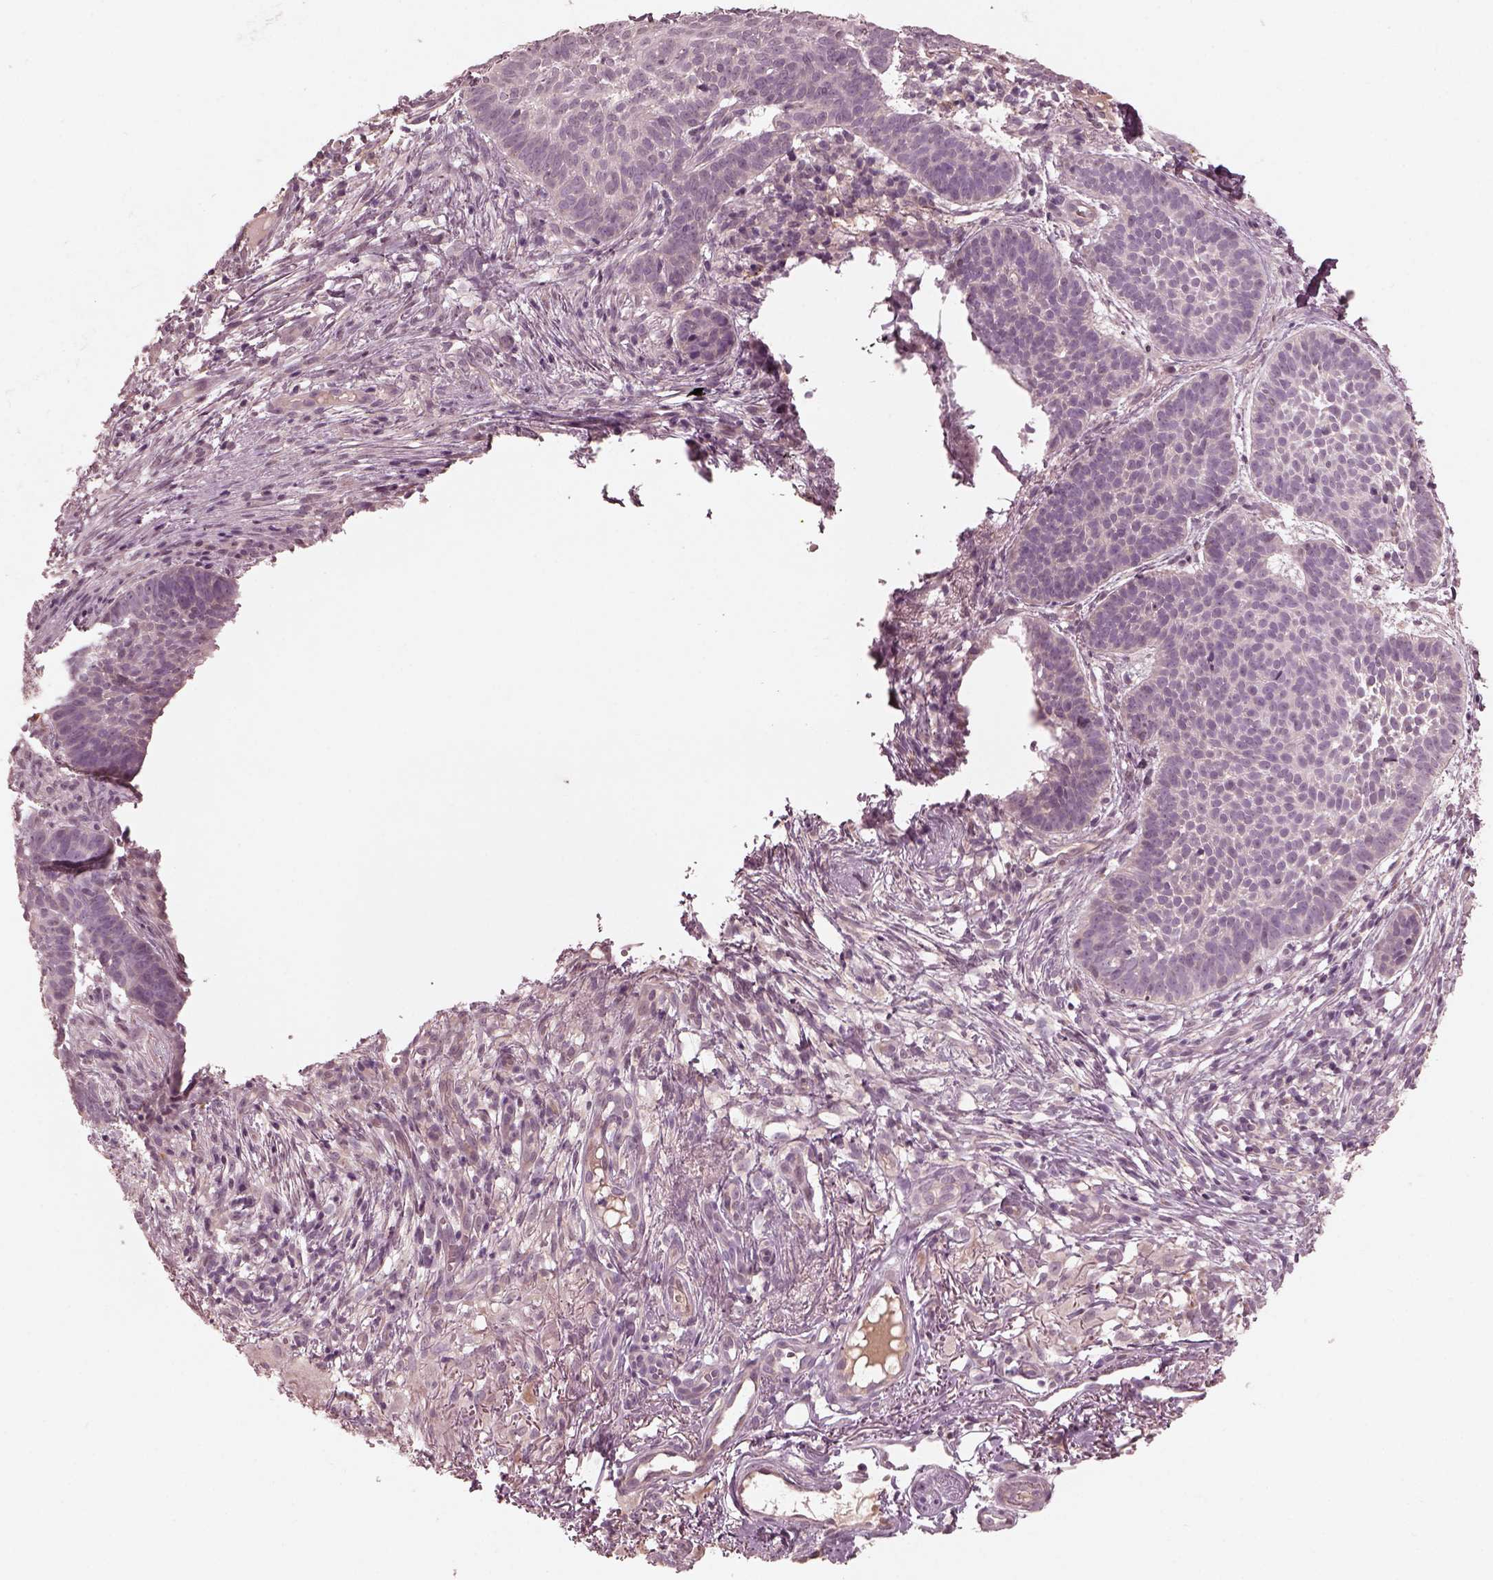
{"staining": {"intensity": "negative", "quantity": "none", "location": "none"}, "tissue": "skin cancer", "cell_type": "Tumor cells", "image_type": "cancer", "snomed": [{"axis": "morphology", "description": "Basal cell carcinoma"}, {"axis": "topography", "description": "Skin"}], "caption": "Basal cell carcinoma (skin) stained for a protein using immunohistochemistry (IHC) shows no positivity tumor cells.", "gene": "VWA5B1", "patient": {"sex": "male", "age": 72}}